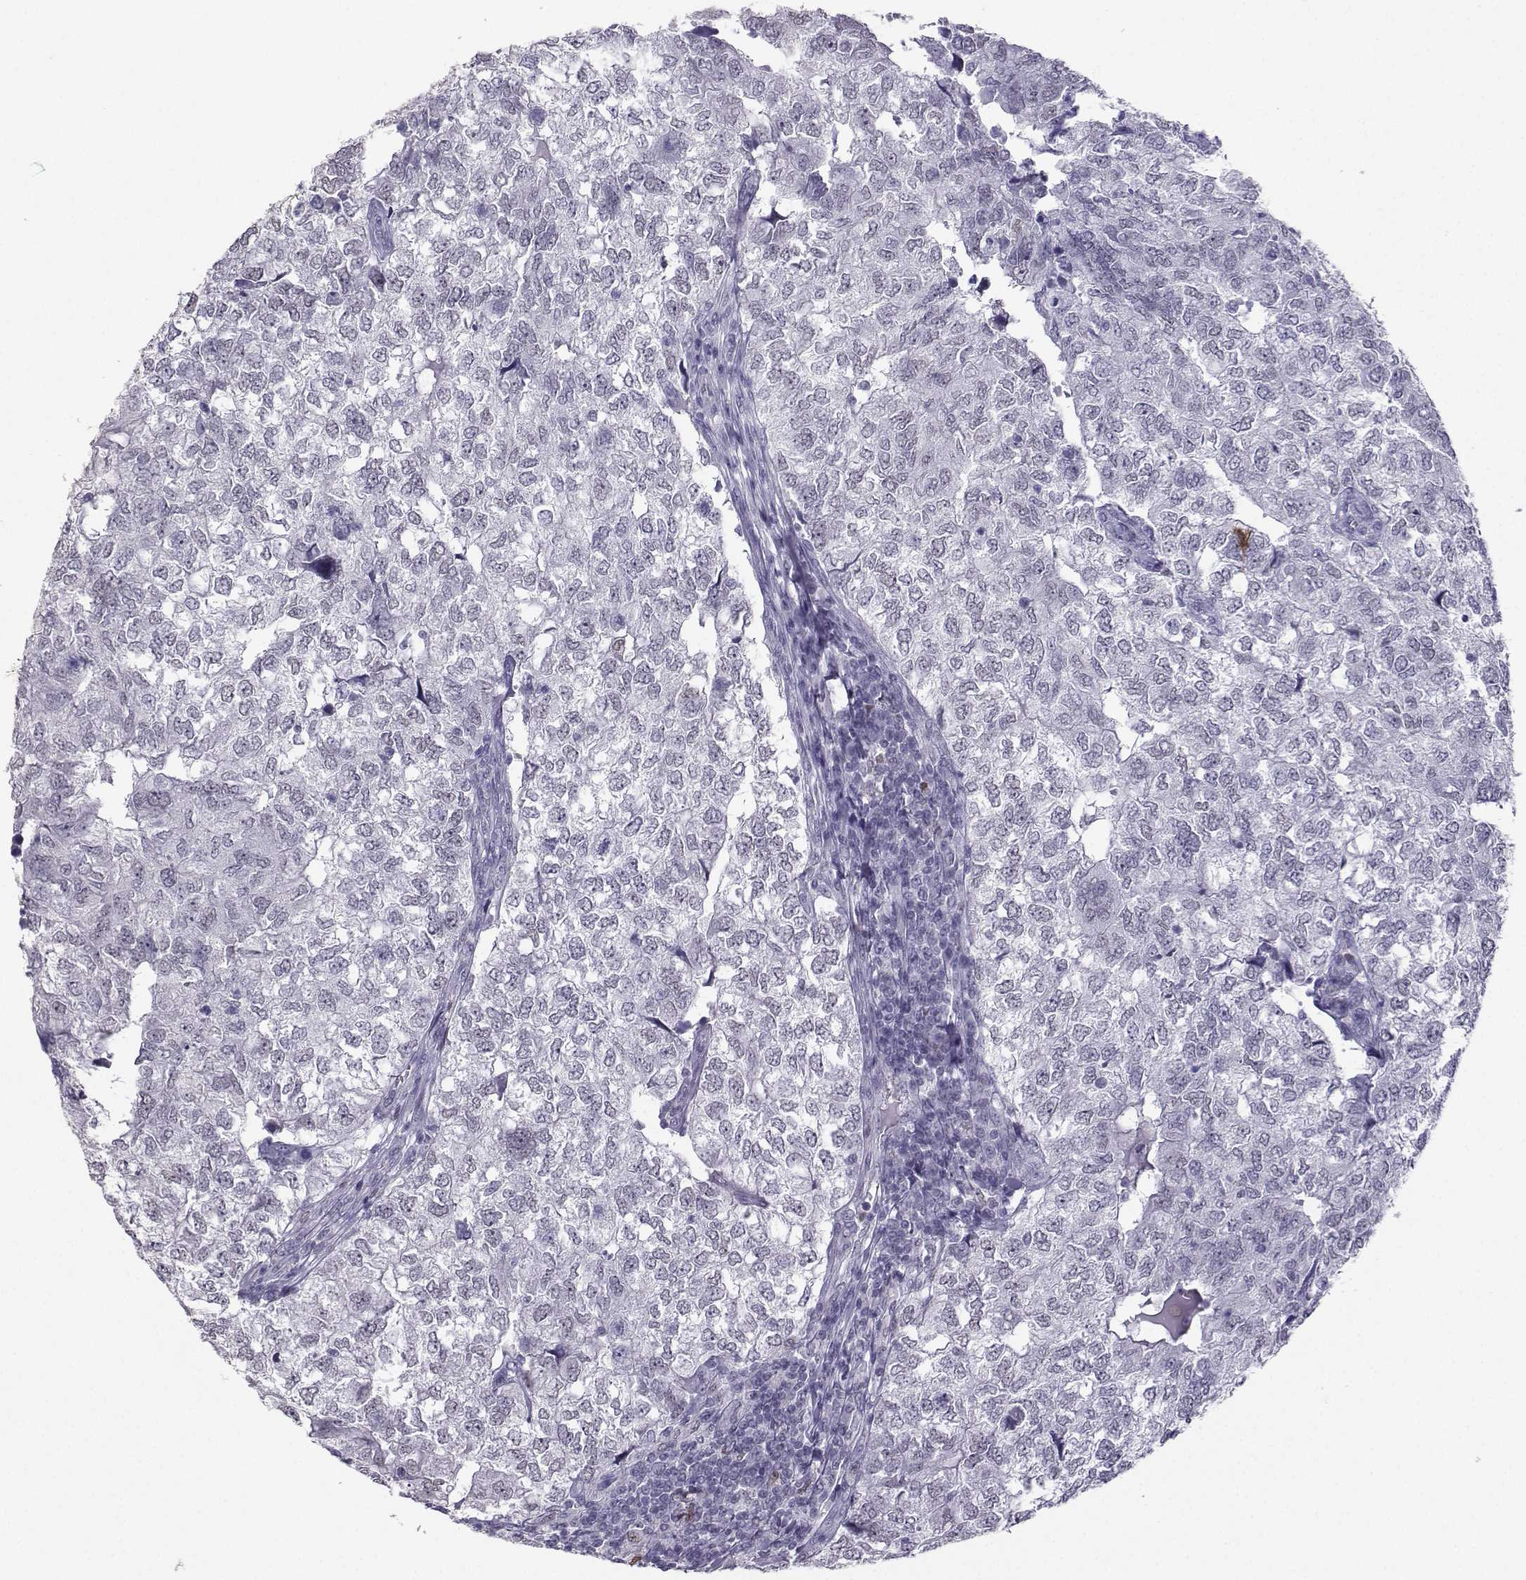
{"staining": {"intensity": "negative", "quantity": "none", "location": "none"}, "tissue": "breast cancer", "cell_type": "Tumor cells", "image_type": "cancer", "snomed": [{"axis": "morphology", "description": "Duct carcinoma"}, {"axis": "topography", "description": "Breast"}], "caption": "The immunohistochemistry image has no significant positivity in tumor cells of breast invasive ductal carcinoma tissue.", "gene": "TEDC2", "patient": {"sex": "female", "age": 30}}